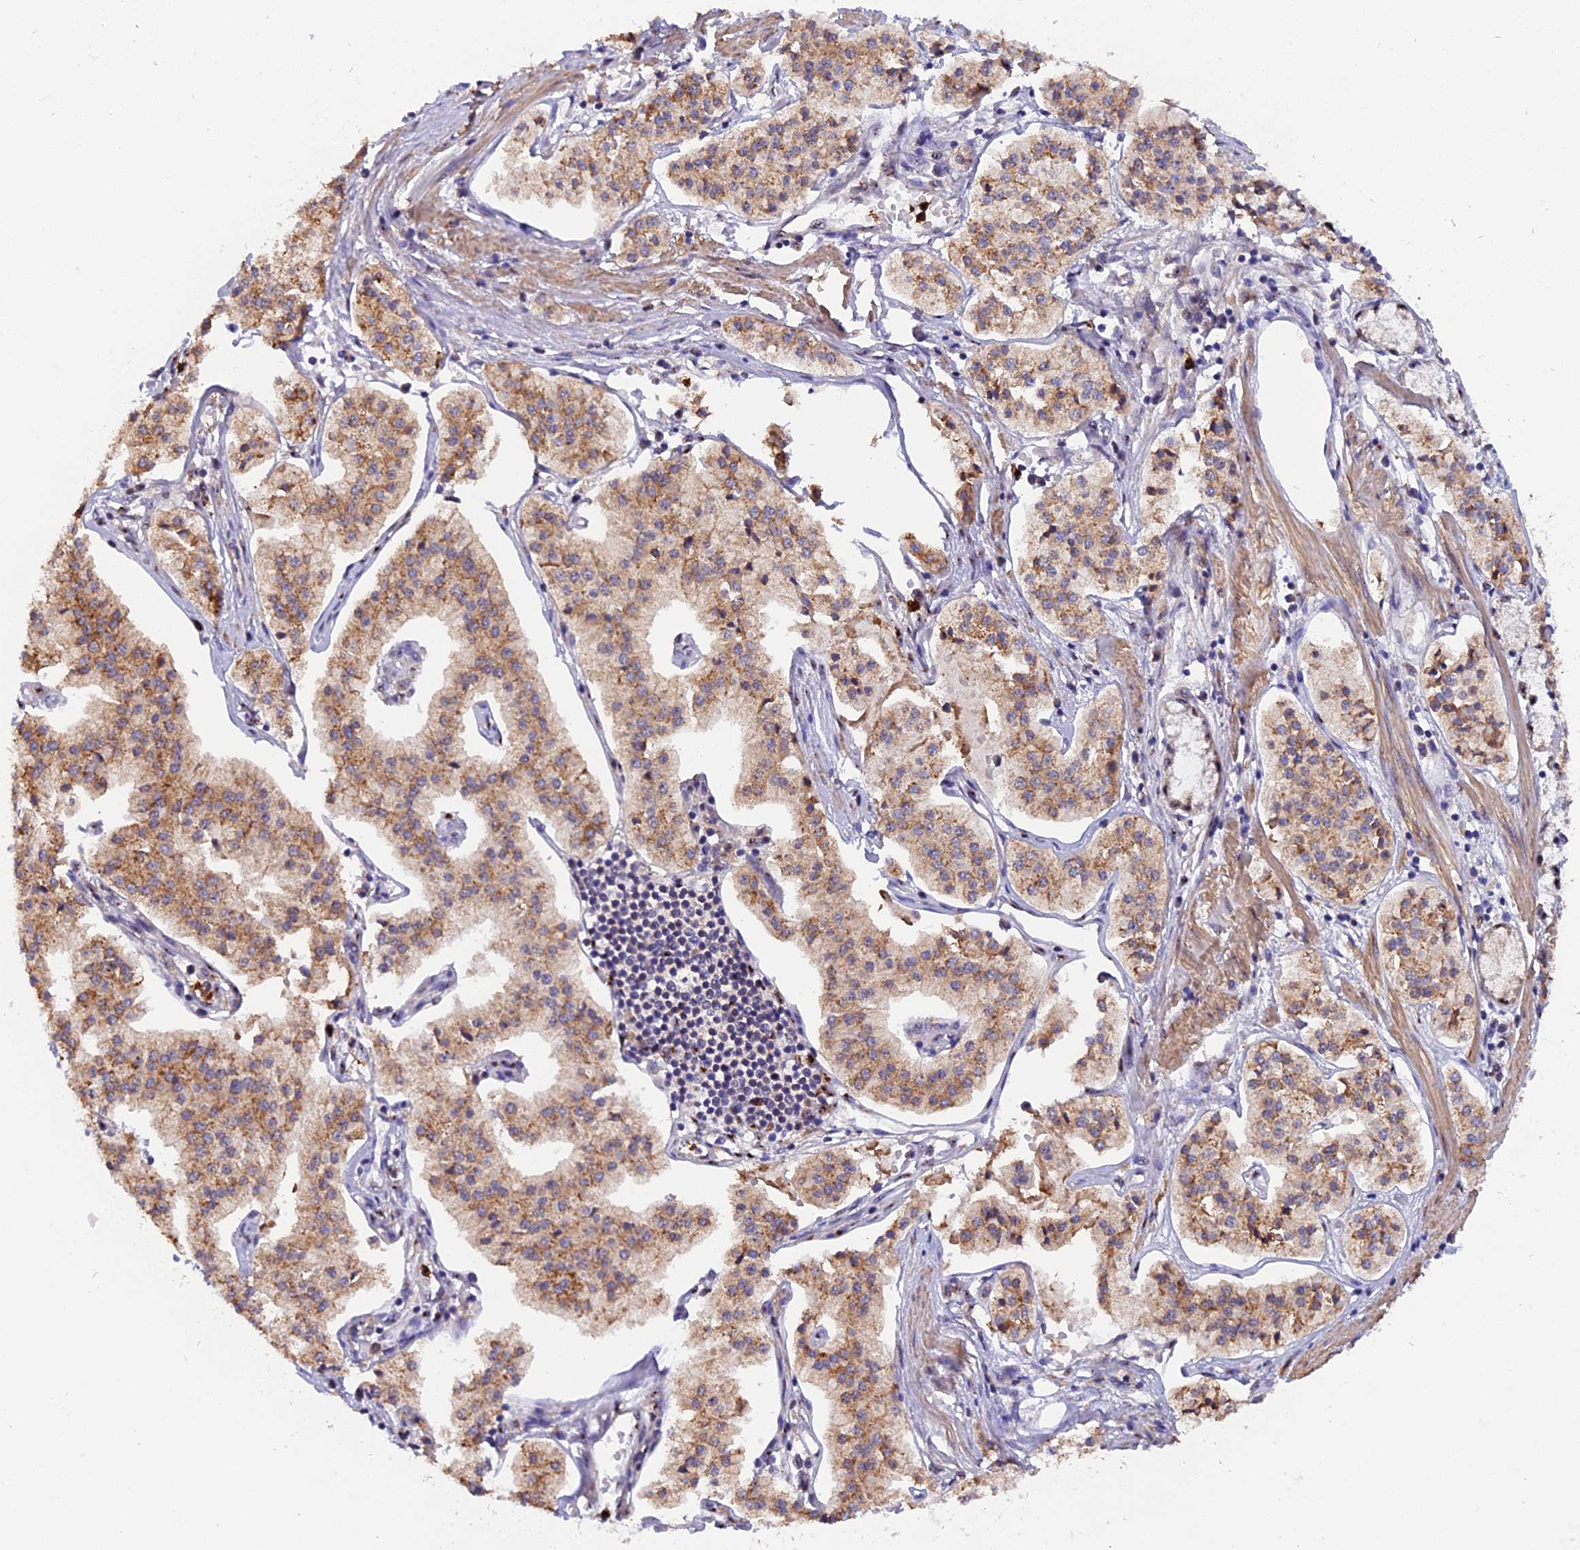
{"staining": {"intensity": "moderate", "quantity": ">75%", "location": "cytoplasmic/membranous"}, "tissue": "pancreatic cancer", "cell_type": "Tumor cells", "image_type": "cancer", "snomed": [{"axis": "morphology", "description": "Adenocarcinoma, NOS"}, {"axis": "topography", "description": "Pancreas"}], "caption": "Immunohistochemical staining of human pancreatic cancer exhibits moderate cytoplasmic/membranous protein positivity in about >75% of tumor cells.", "gene": "FAM118B", "patient": {"sex": "female", "age": 50}}